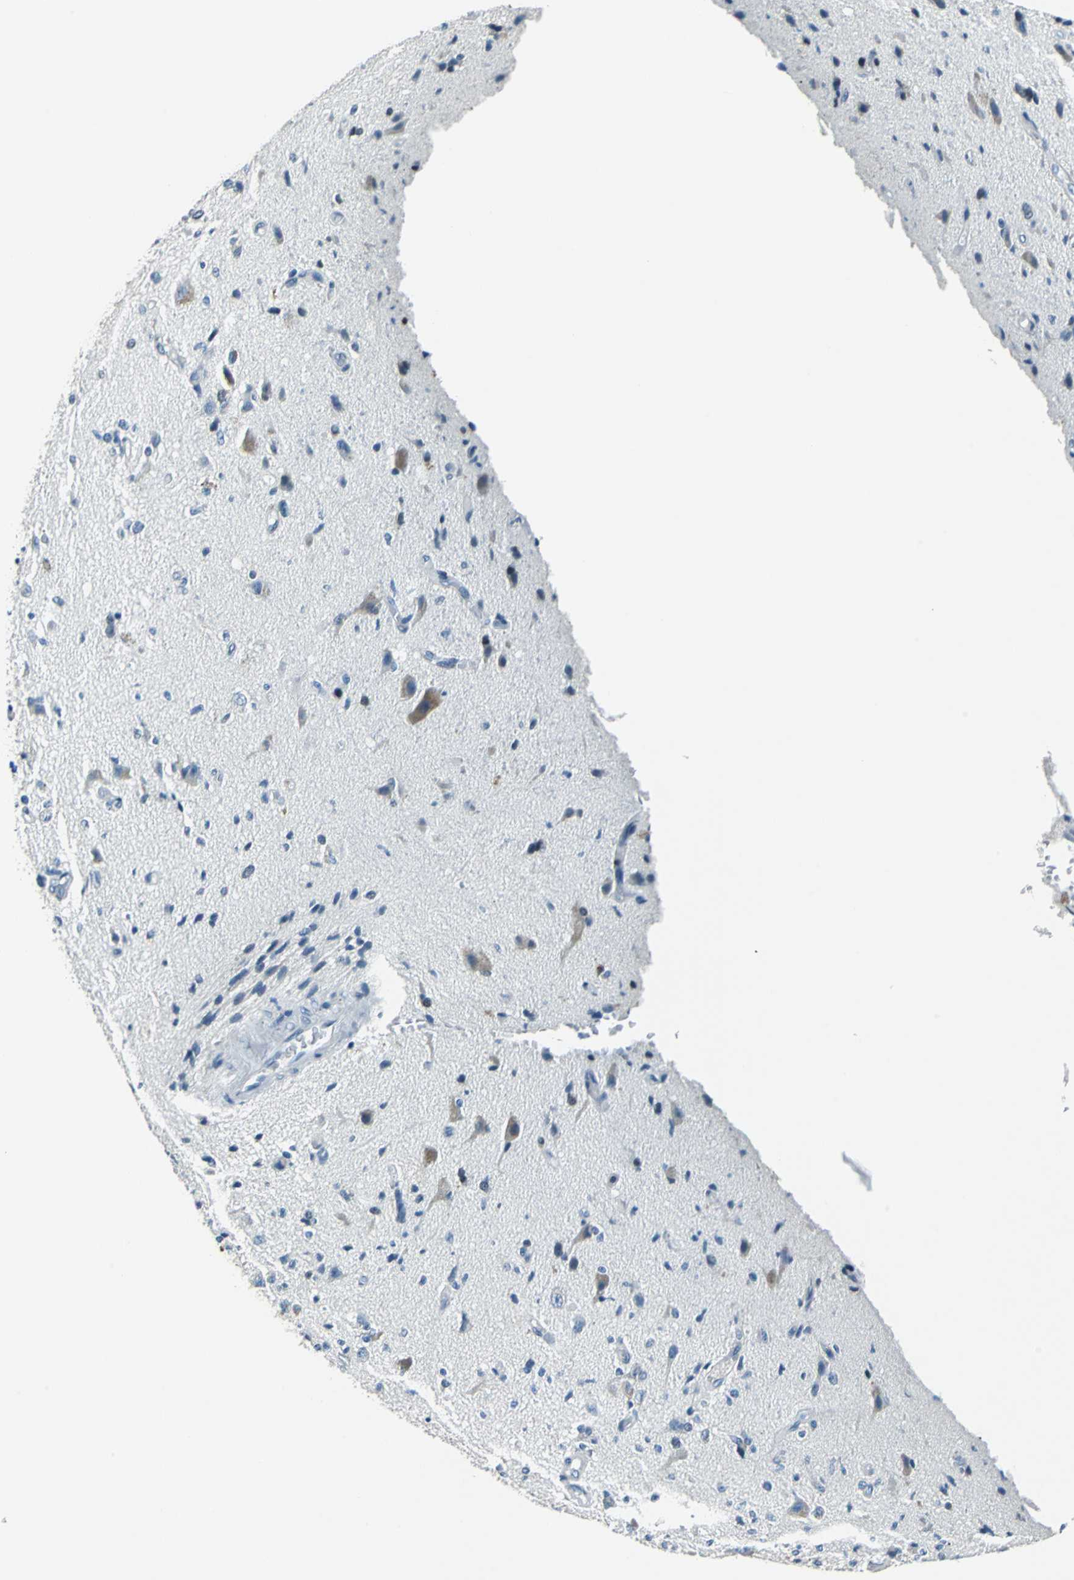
{"staining": {"intensity": "negative", "quantity": "none", "location": "none"}, "tissue": "glioma", "cell_type": "Tumor cells", "image_type": "cancer", "snomed": [{"axis": "morphology", "description": "Normal tissue, NOS"}, {"axis": "morphology", "description": "Glioma, malignant, High grade"}, {"axis": "topography", "description": "Cerebral cortex"}], "caption": "The micrograph shows no staining of tumor cells in glioma.", "gene": "HCFC2", "patient": {"sex": "male", "age": 77}}